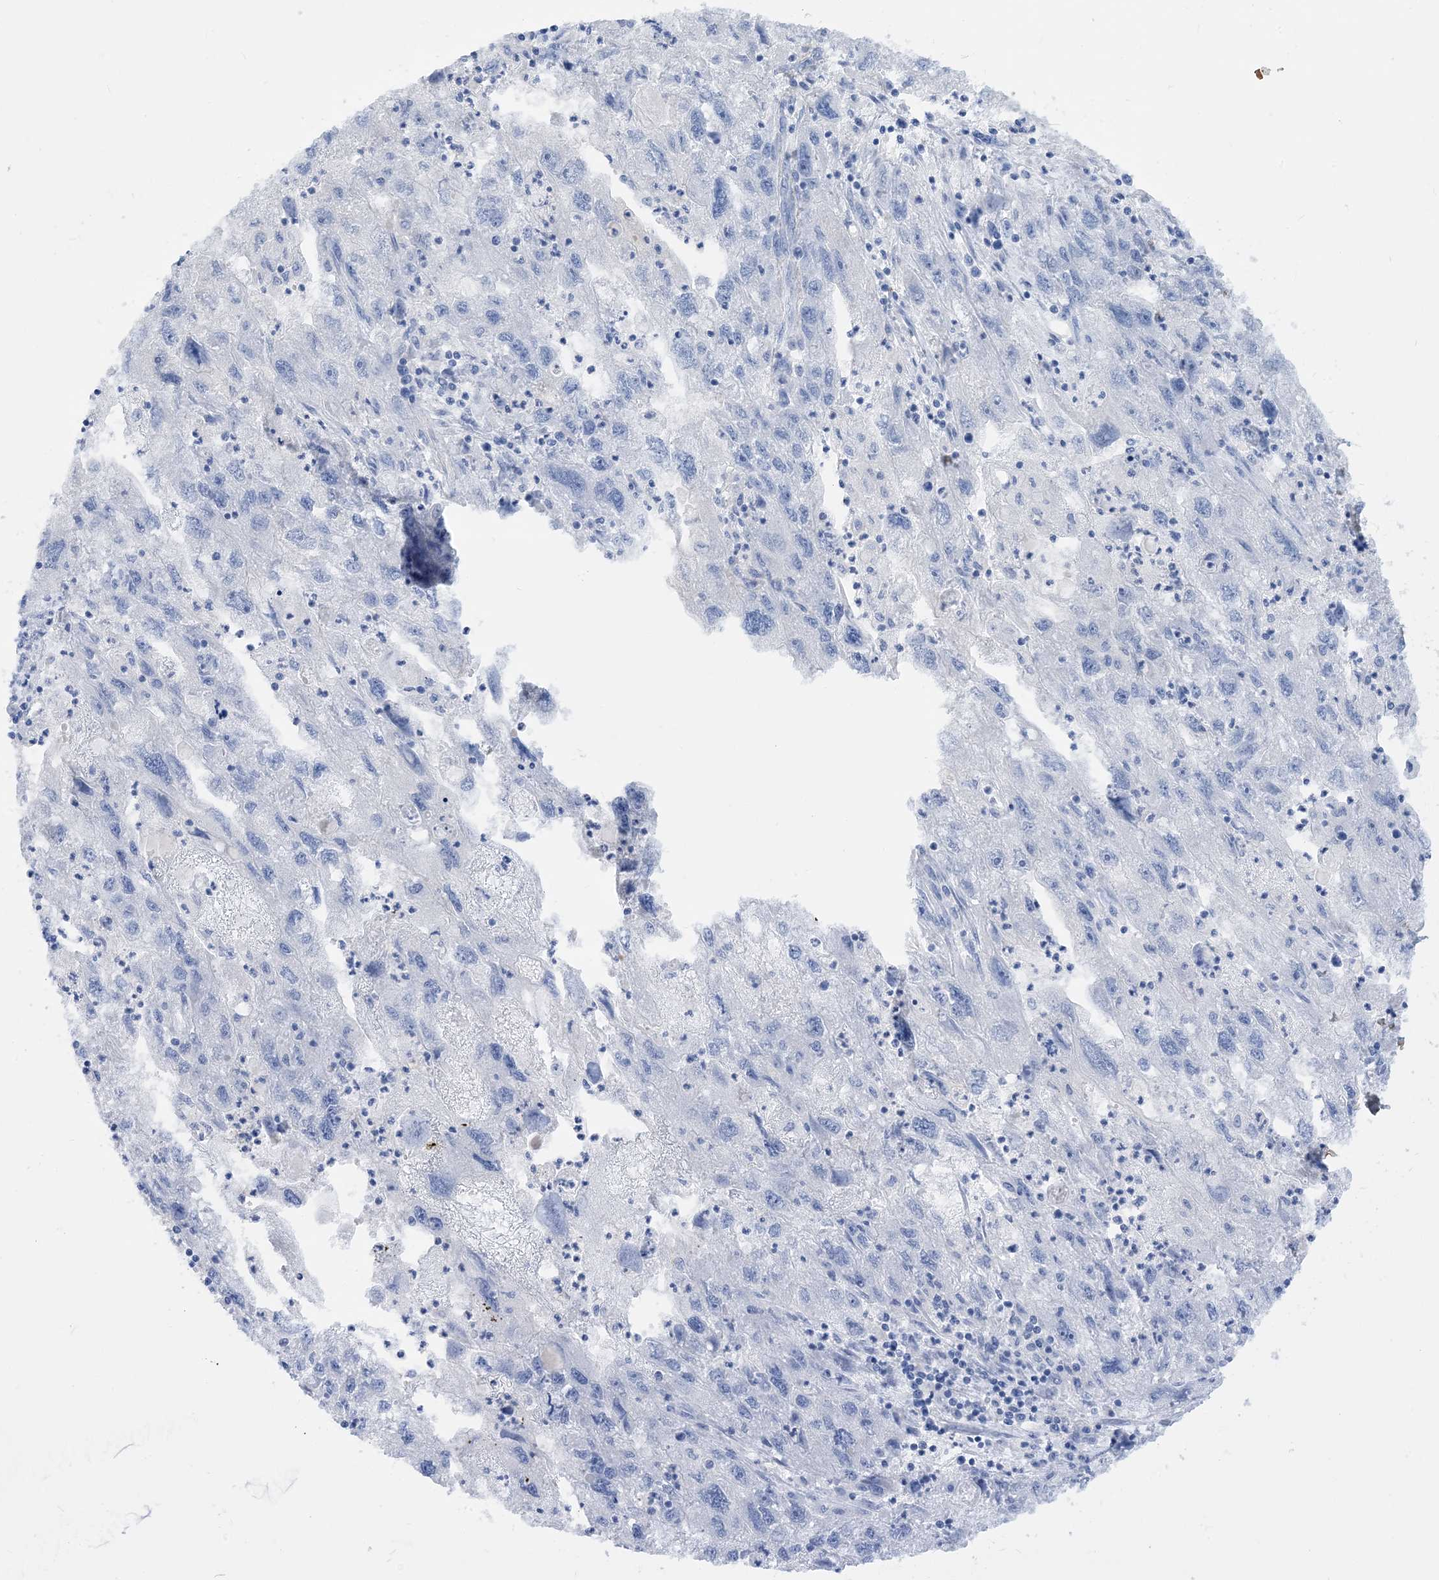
{"staining": {"intensity": "negative", "quantity": "none", "location": "none"}, "tissue": "endometrial cancer", "cell_type": "Tumor cells", "image_type": "cancer", "snomed": [{"axis": "morphology", "description": "Adenocarcinoma, NOS"}, {"axis": "topography", "description": "Endometrium"}], "caption": "Tumor cells show no significant protein staining in endometrial cancer (adenocarcinoma). (DAB (3,3'-diaminobenzidine) immunohistochemistry (IHC) with hematoxylin counter stain).", "gene": "MARS2", "patient": {"sex": "female", "age": 49}}